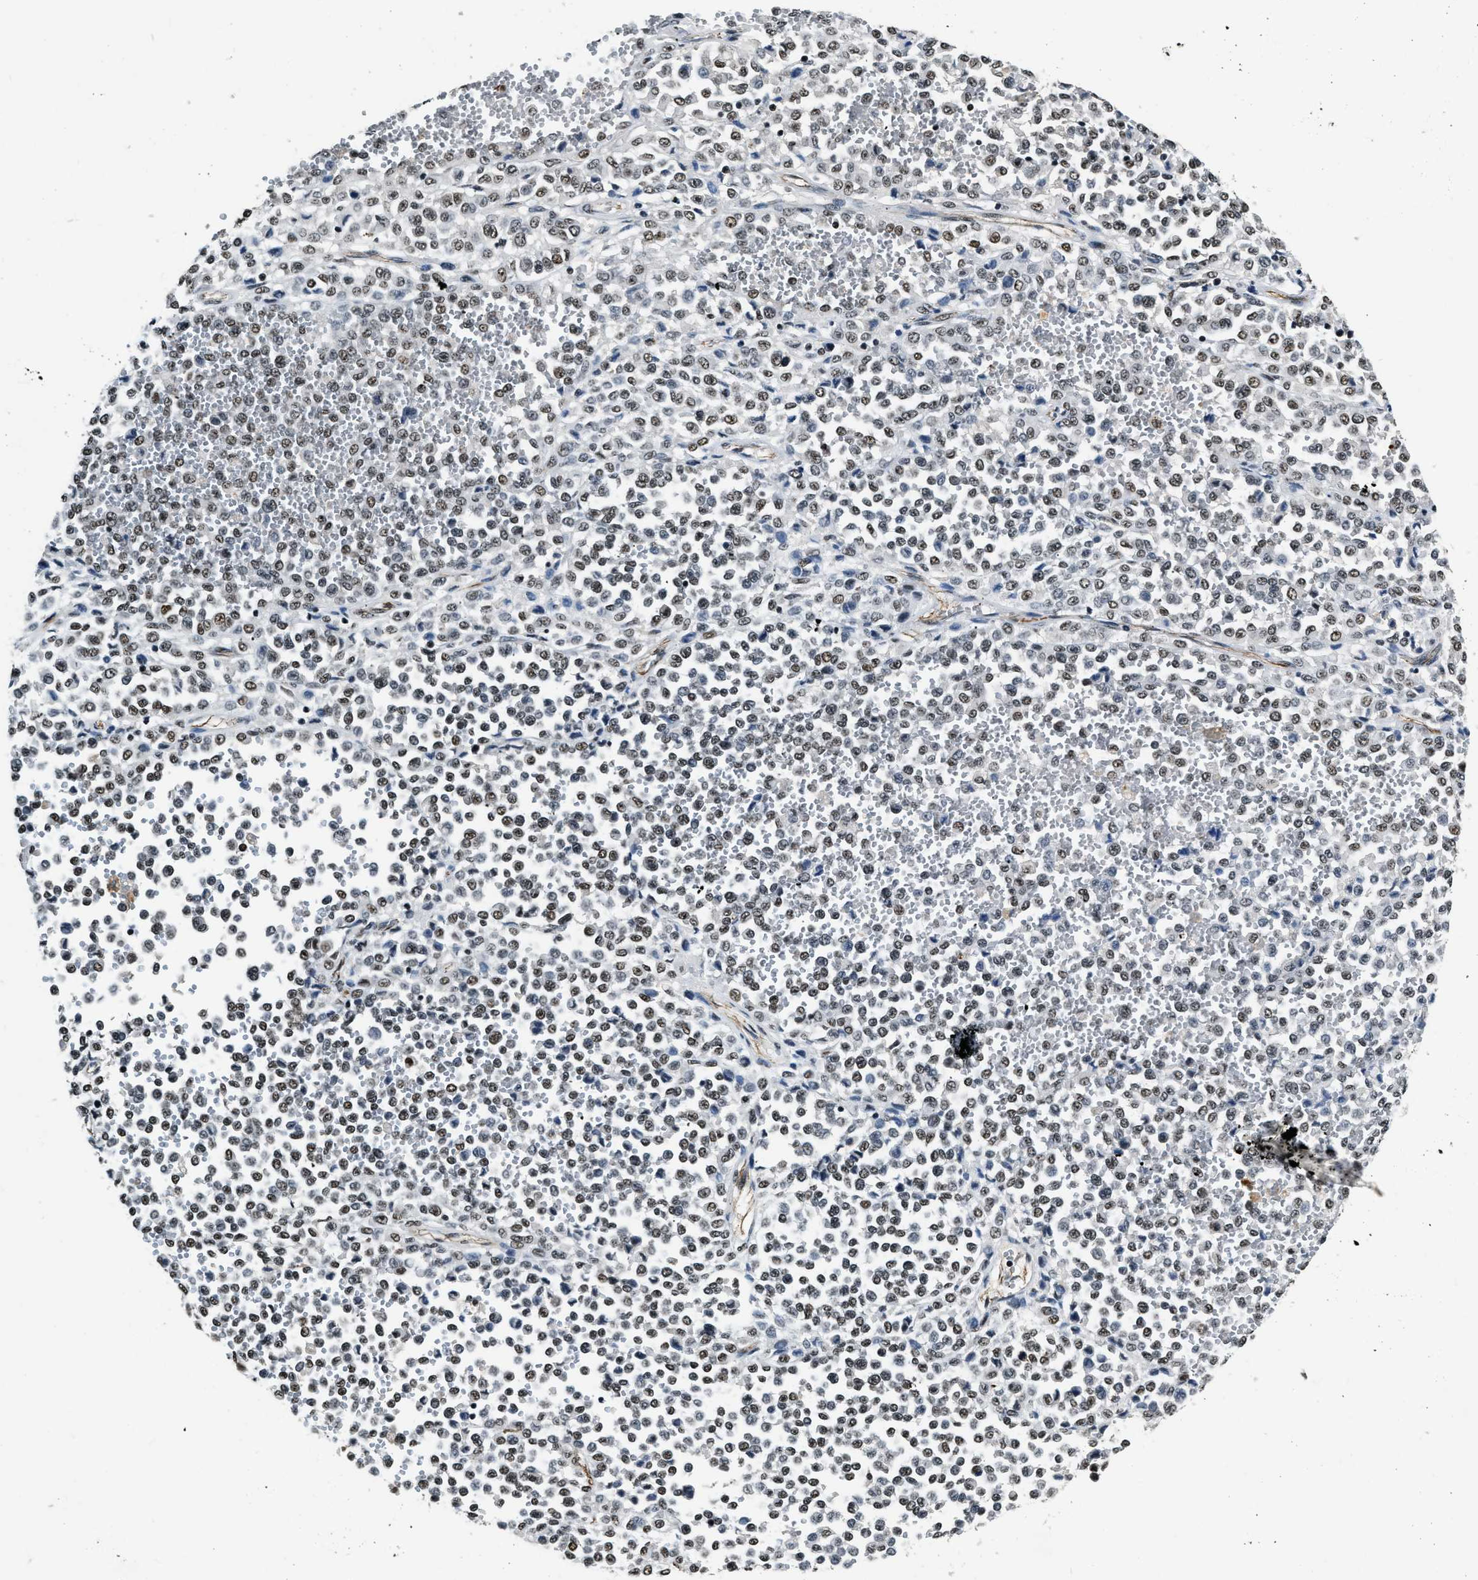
{"staining": {"intensity": "weak", "quantity": ">75%", "location": "nuclear"}, "tissue": "melanoma", "cell_type": "Tumor cells", "image_type": "cancer", "snomed": [{"axis": "morphology", "description": "Malignant melanoma, Metastatic site"}, {"axis": "topography", "description": "Pancreas"}], "caption": "Malignant melanoma (metastatic site) stained for a protein exhibits weak nuclear positivity in tumor cells.", "gene": "CCNE1", "patient": {"sex": "female", "age": 30}}